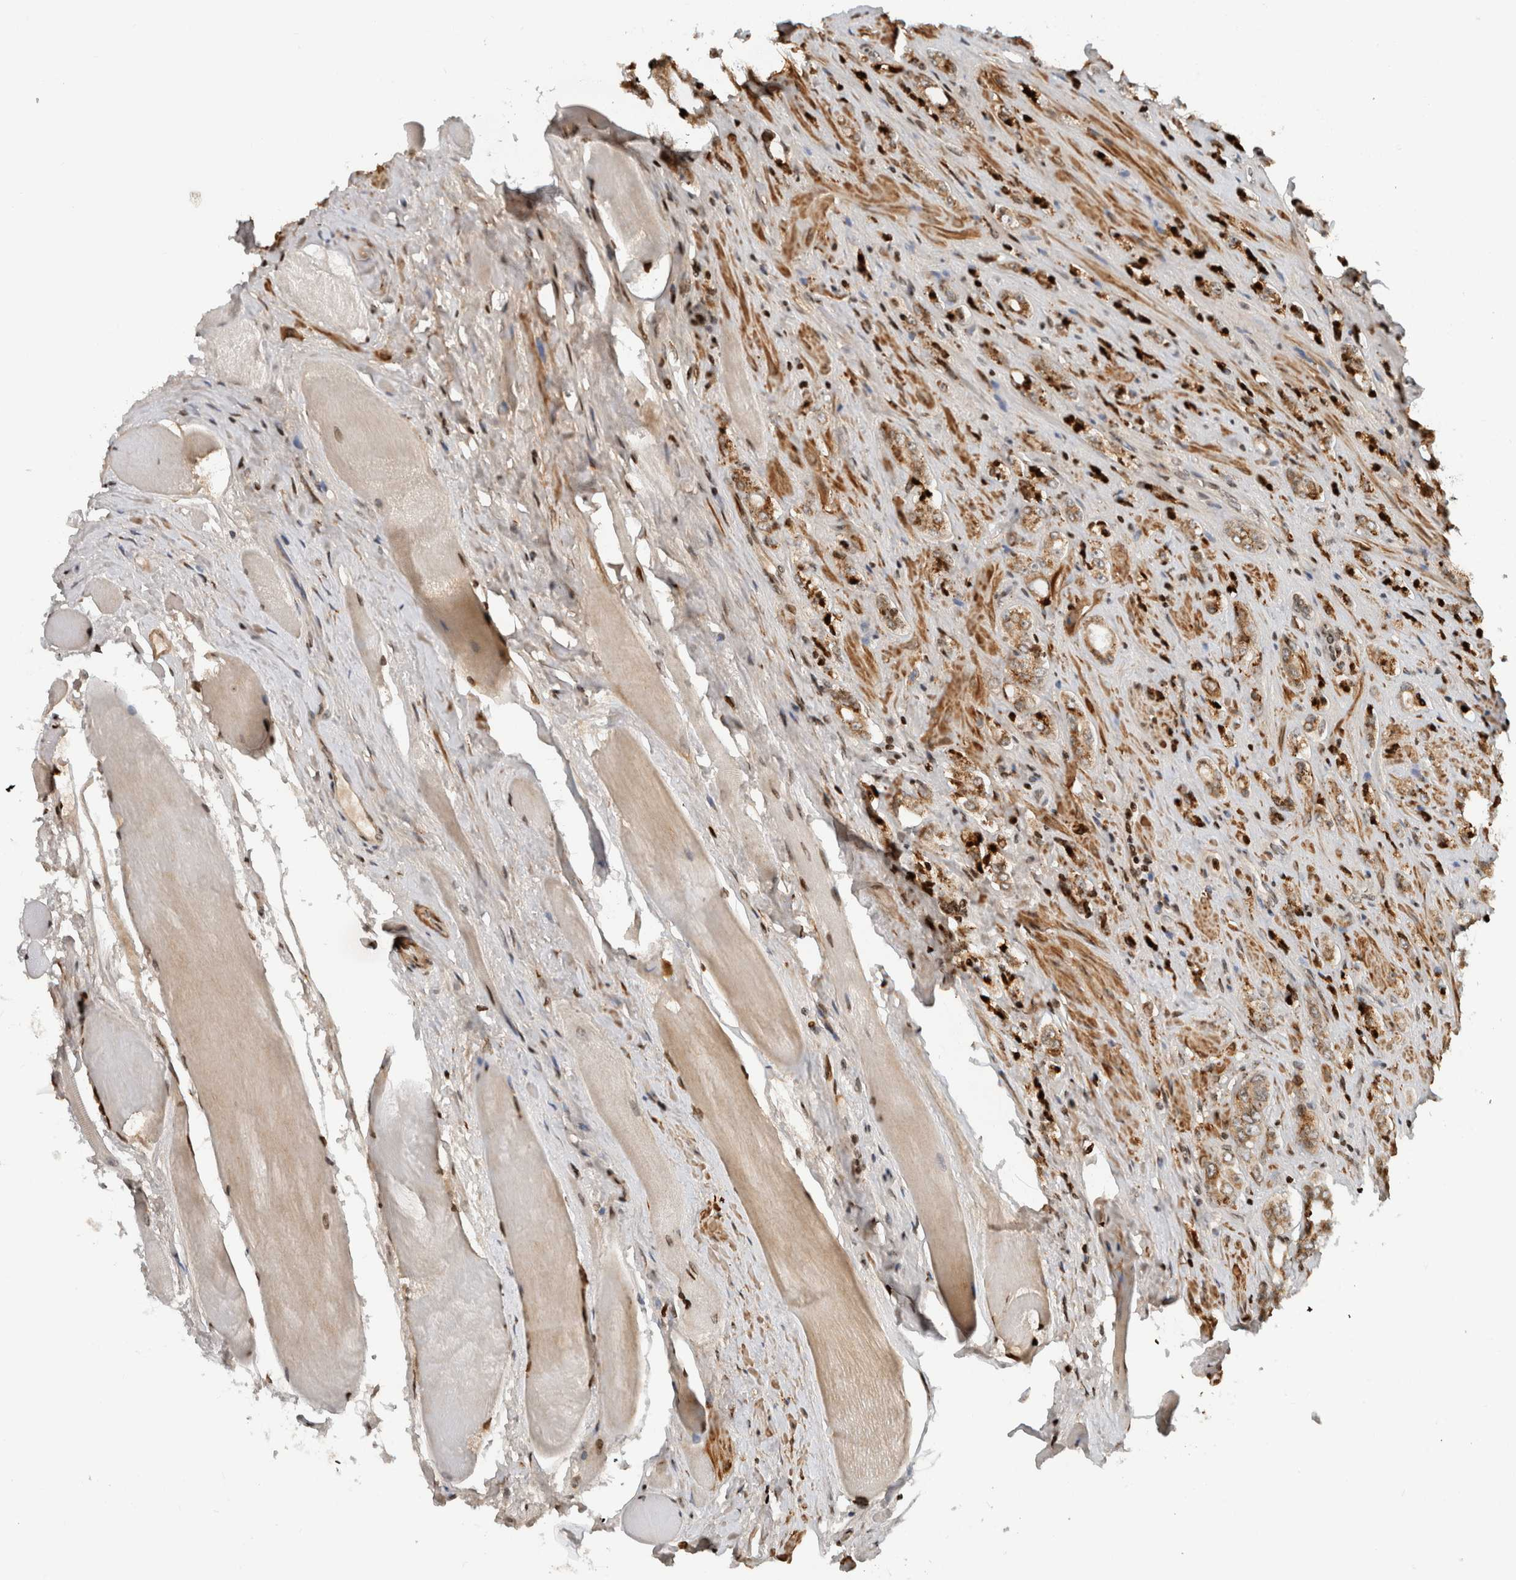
{"staining": {"intensity": "strong", "quantity": ">75%", "location": "cytoplasmic/membranous"}, "tissue": "prostate cancer", "cell_type": "Tumor cells", "image_type": "cancer", "snomed": [{"axis": "morphology", "description": "Adenocarcinoma, High grade"}, {"axis": "topography", "description": "Prostate"}], "caption": "Immunohistochemistry image of prostate cancer (adenocarcinoma (high-grade)) stained for a protein (brown), which shows high levels of strong cytoplasmic/membranous positivity in approximately >75% of tumor cells.", "gene": "GINS4", "patient": {"sex": "male", "age": 61}}